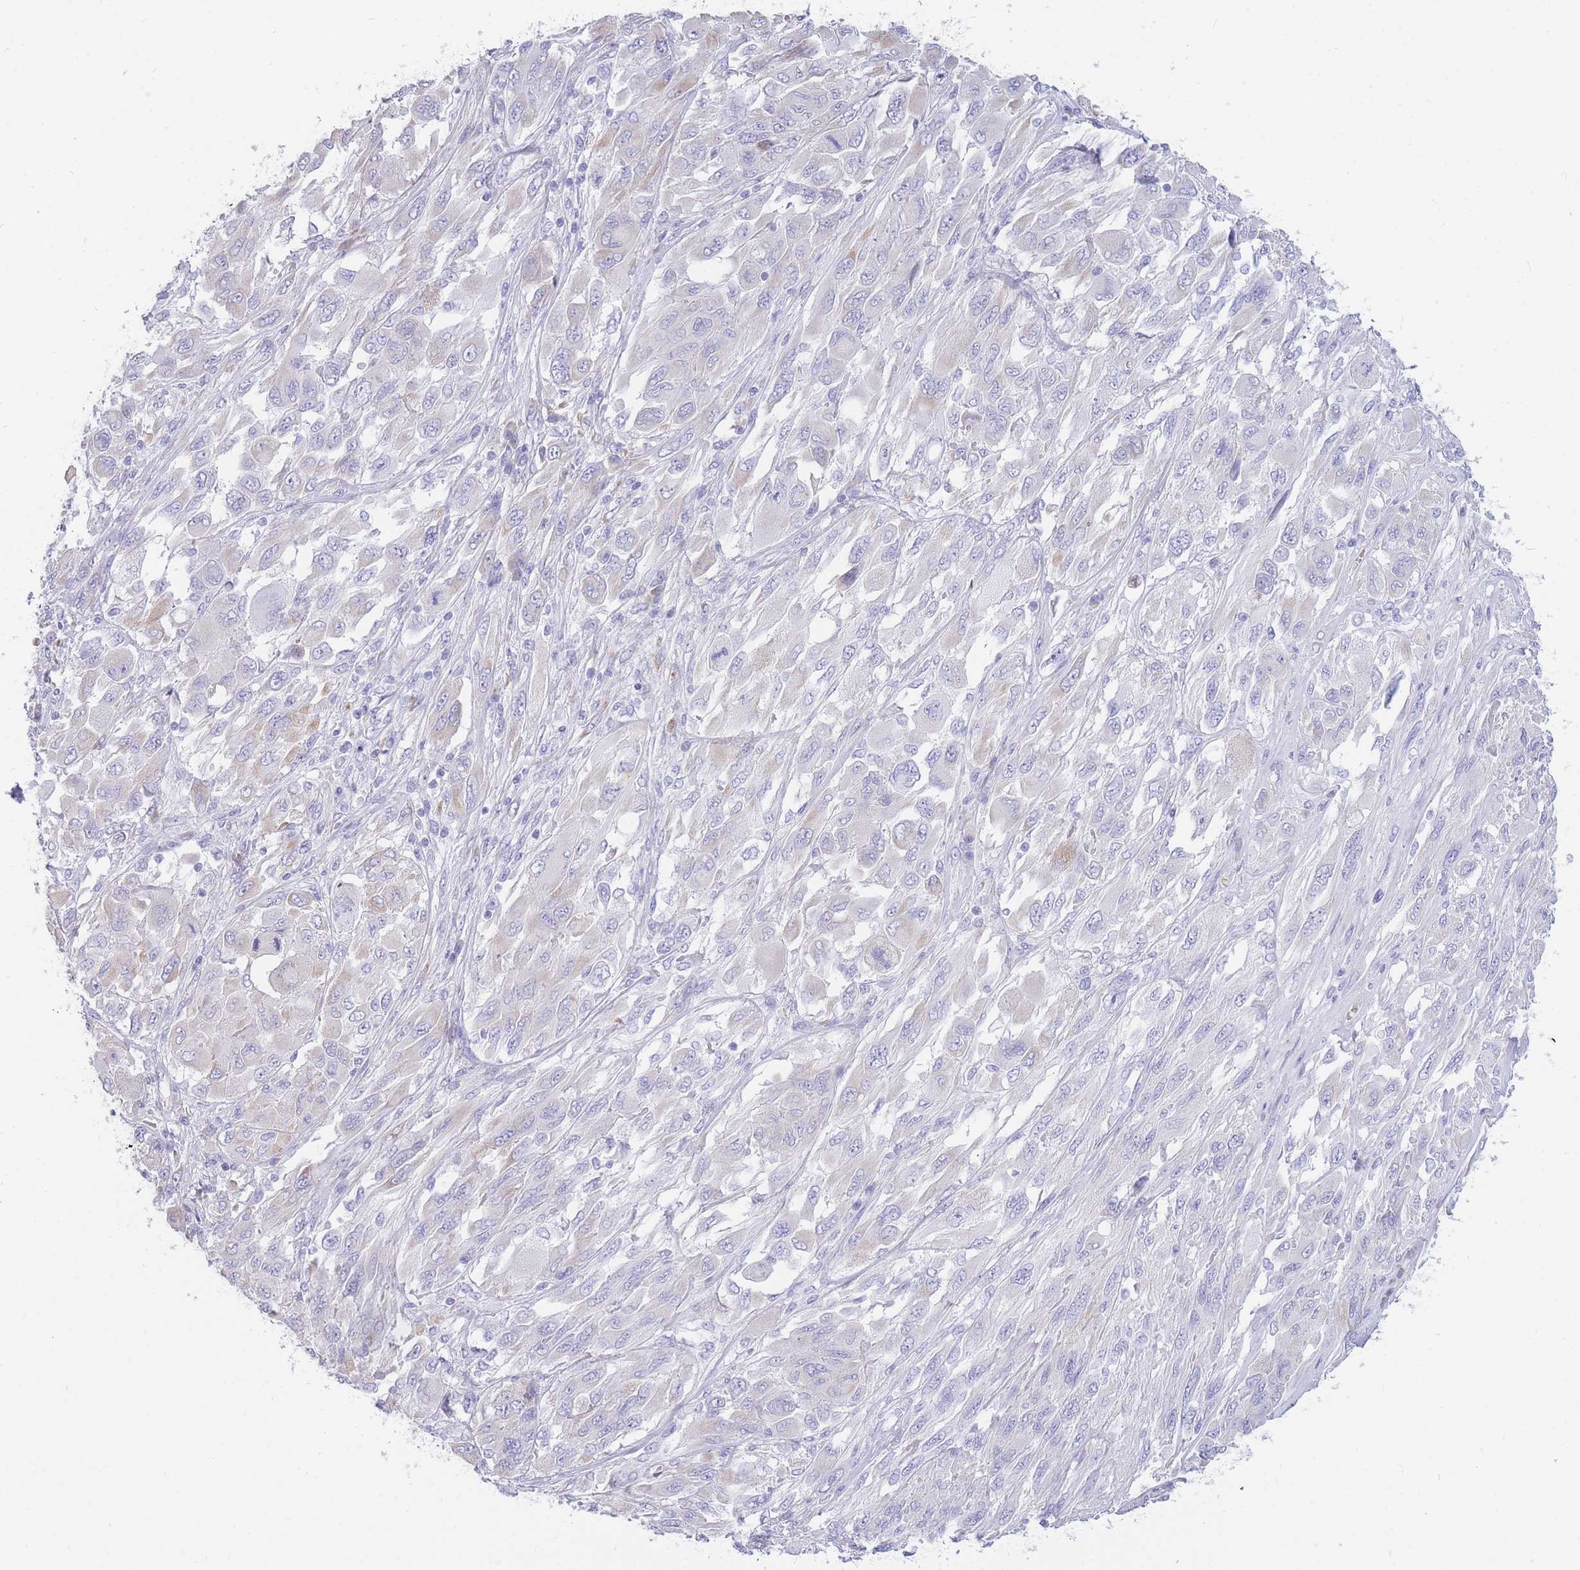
{"staining": {"intensity": "weak", "quantity": "<25%", "location": "cytoplasmic/membranous"}, "tissue": "melanoma", "cell_type": "Tumor cells", "image_type": "cancer", "snomed": [{"axis": "morphology", "description": "Malignant melanoma, NOS"}, {"axis": "topography", "description": "Skin"}], "caption": "Immunohistochemistry (IHC) of melanoma displays no positivity in tumor cells. (DAB (3,3'-diaminobenzidine) IHC, high magnification).", "gene": "TPSD1", "patient": {"sex": "female", "age": 91}}